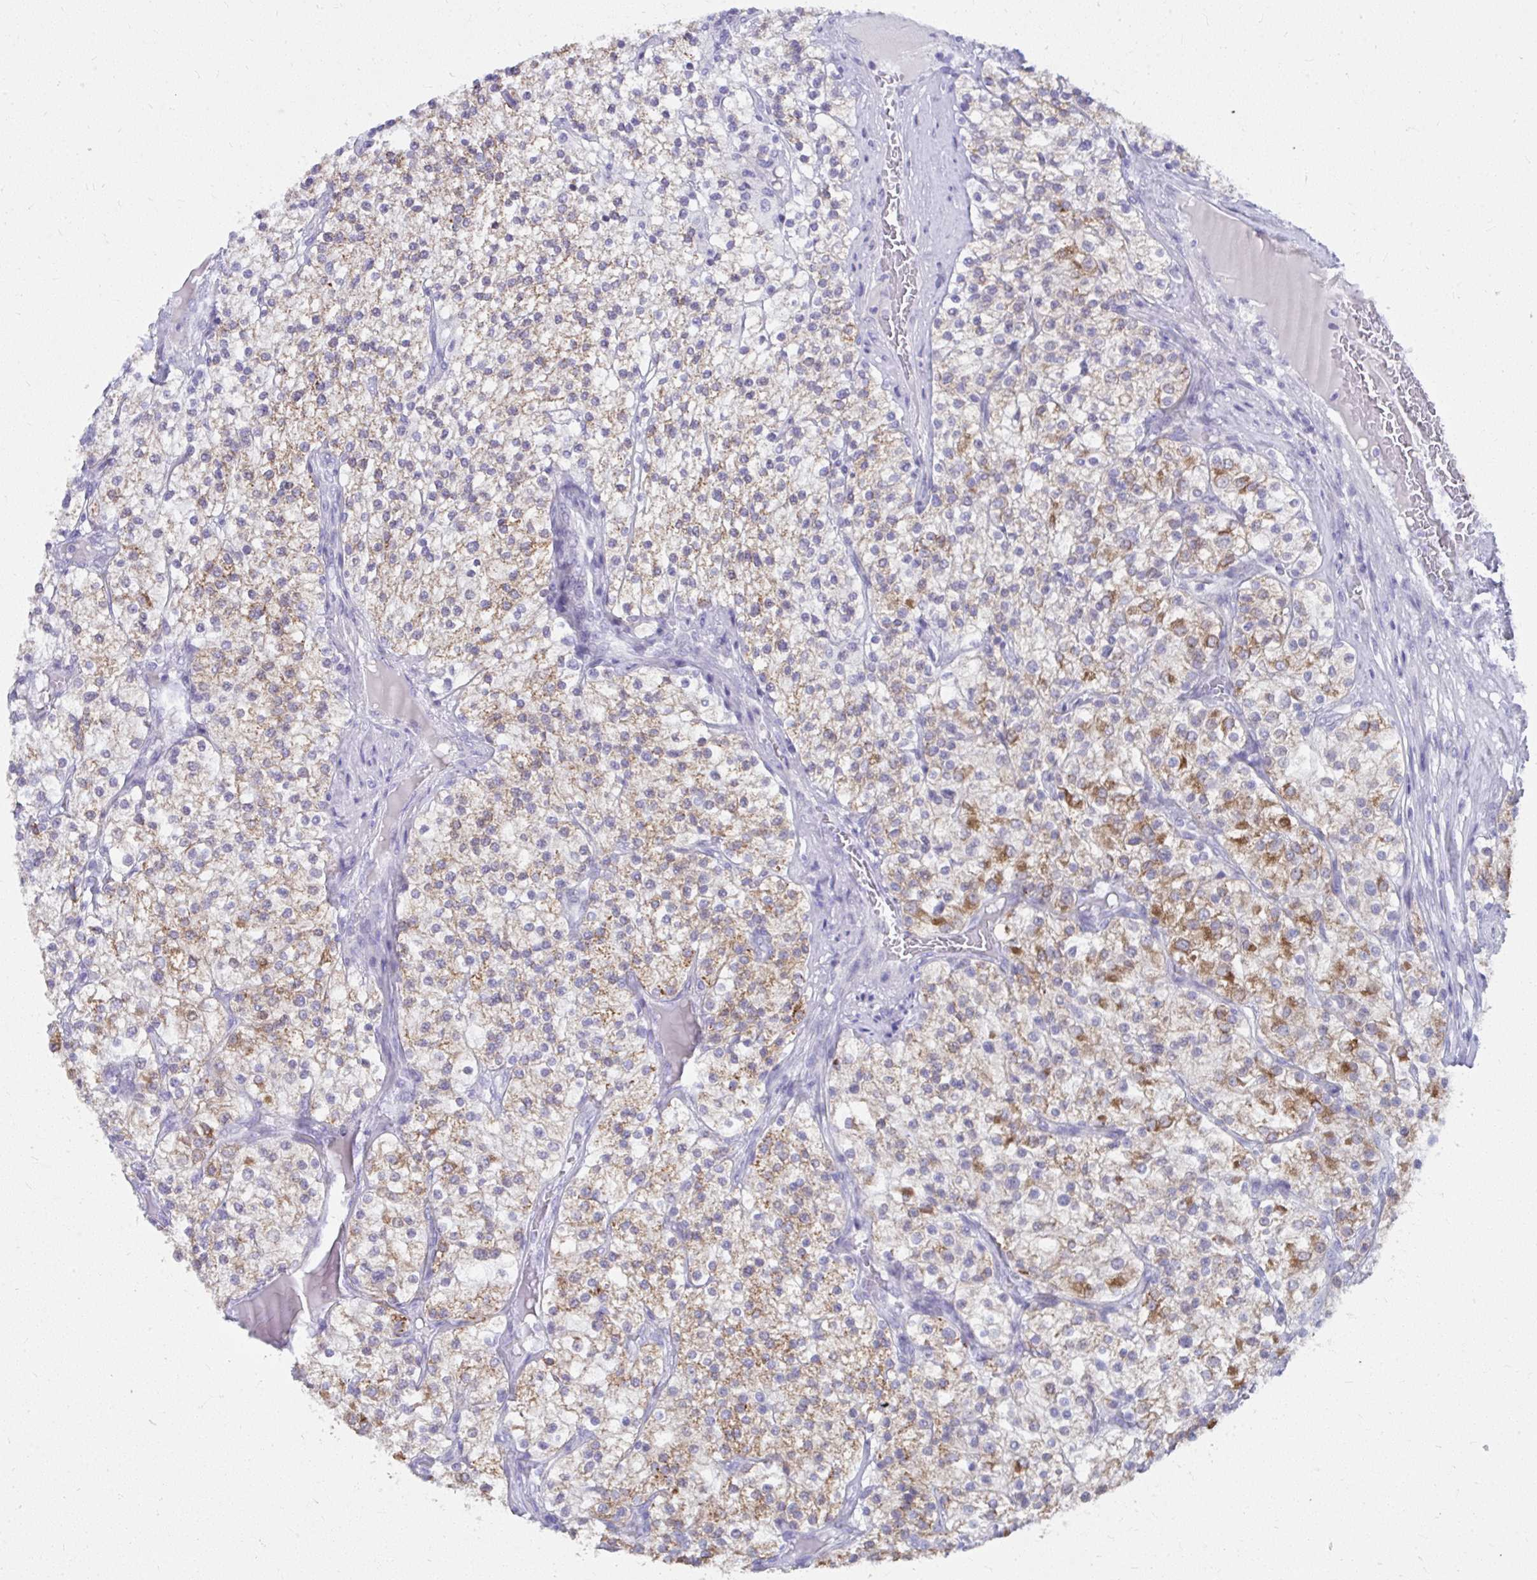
{"staining": {"intensity": "moderate", "quantity": ">75%", "location": "cytoplasmic/membranous"}, "tissue": "renal cancer", "cell_type": "Tumor cells", "image_type": "cancer", "snomed": [{"axis": "morphology", "description": "Adenocarcinoma, NOS"}, {"axis": "topography", "description": "Kidney"}], "caption": "Human renal adenocarcinoma stained with a brown dye shows moderate cytoplasmic/membranous positive expression in about >75% of tumor cells.", "gene": "UGT3A2", "patient": {"sex": "male", "age": 80}}